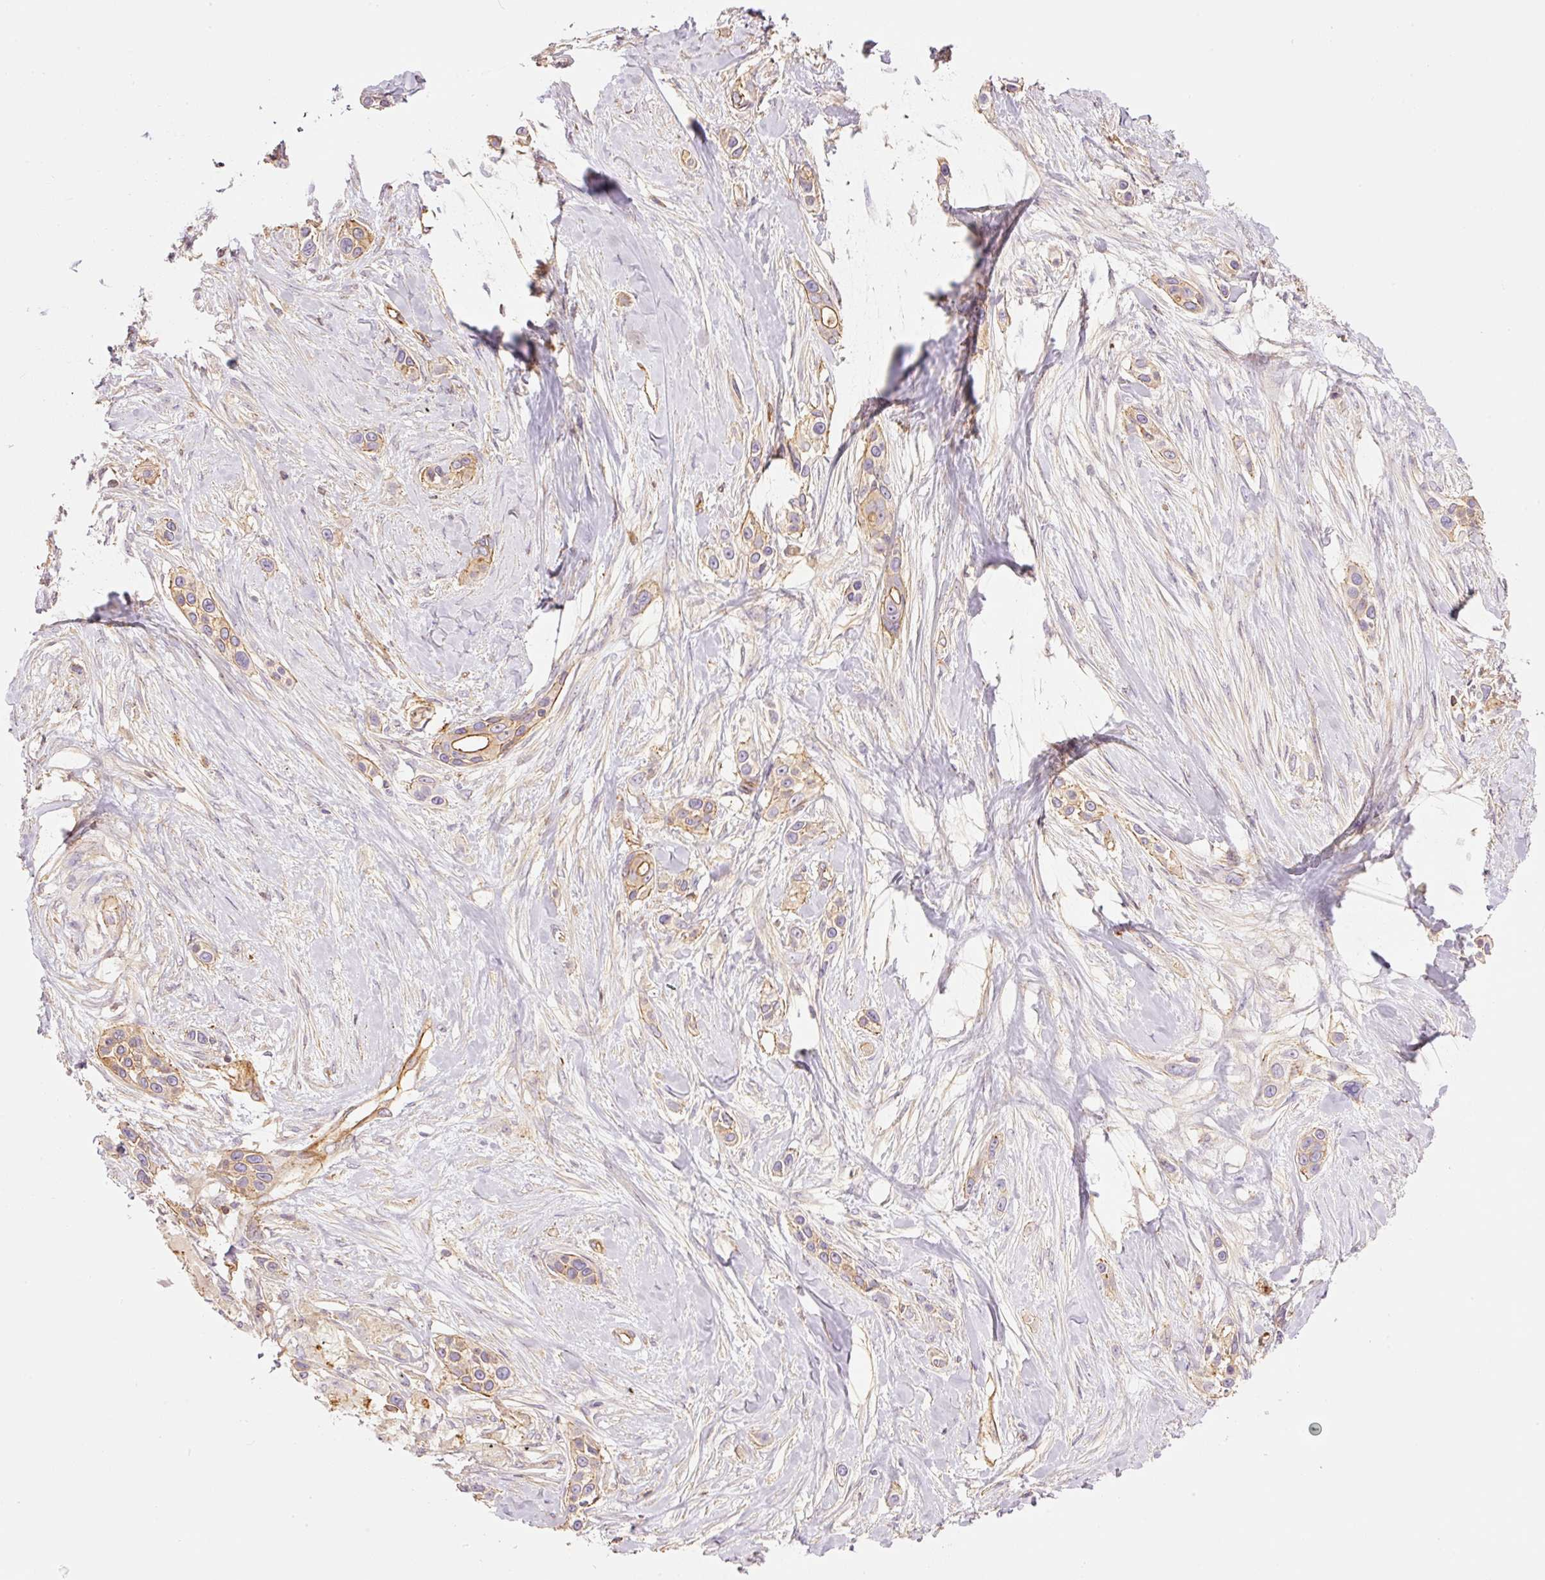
{"staining": {"intensity": "weak", "quantity": ">75%", "location": "cytoplasmic/membranous"}, "tissue": "skin cancer", "cell_type": "Tumor cells", "image_type": "cancer", "snomed": [{"axis": "morphology", "description": "Squamous cell carcinoma, NOS"}, {"axis": "topography", "description": "Skin"}], "caption": "Protein staining reveals weak cytoplasmic/membranous positivity in about >75% of tumor cells in skin squamous cell carcinoma.", "gene": "PPP1R1B", "patient": {"sex": "female", "age": 69}}